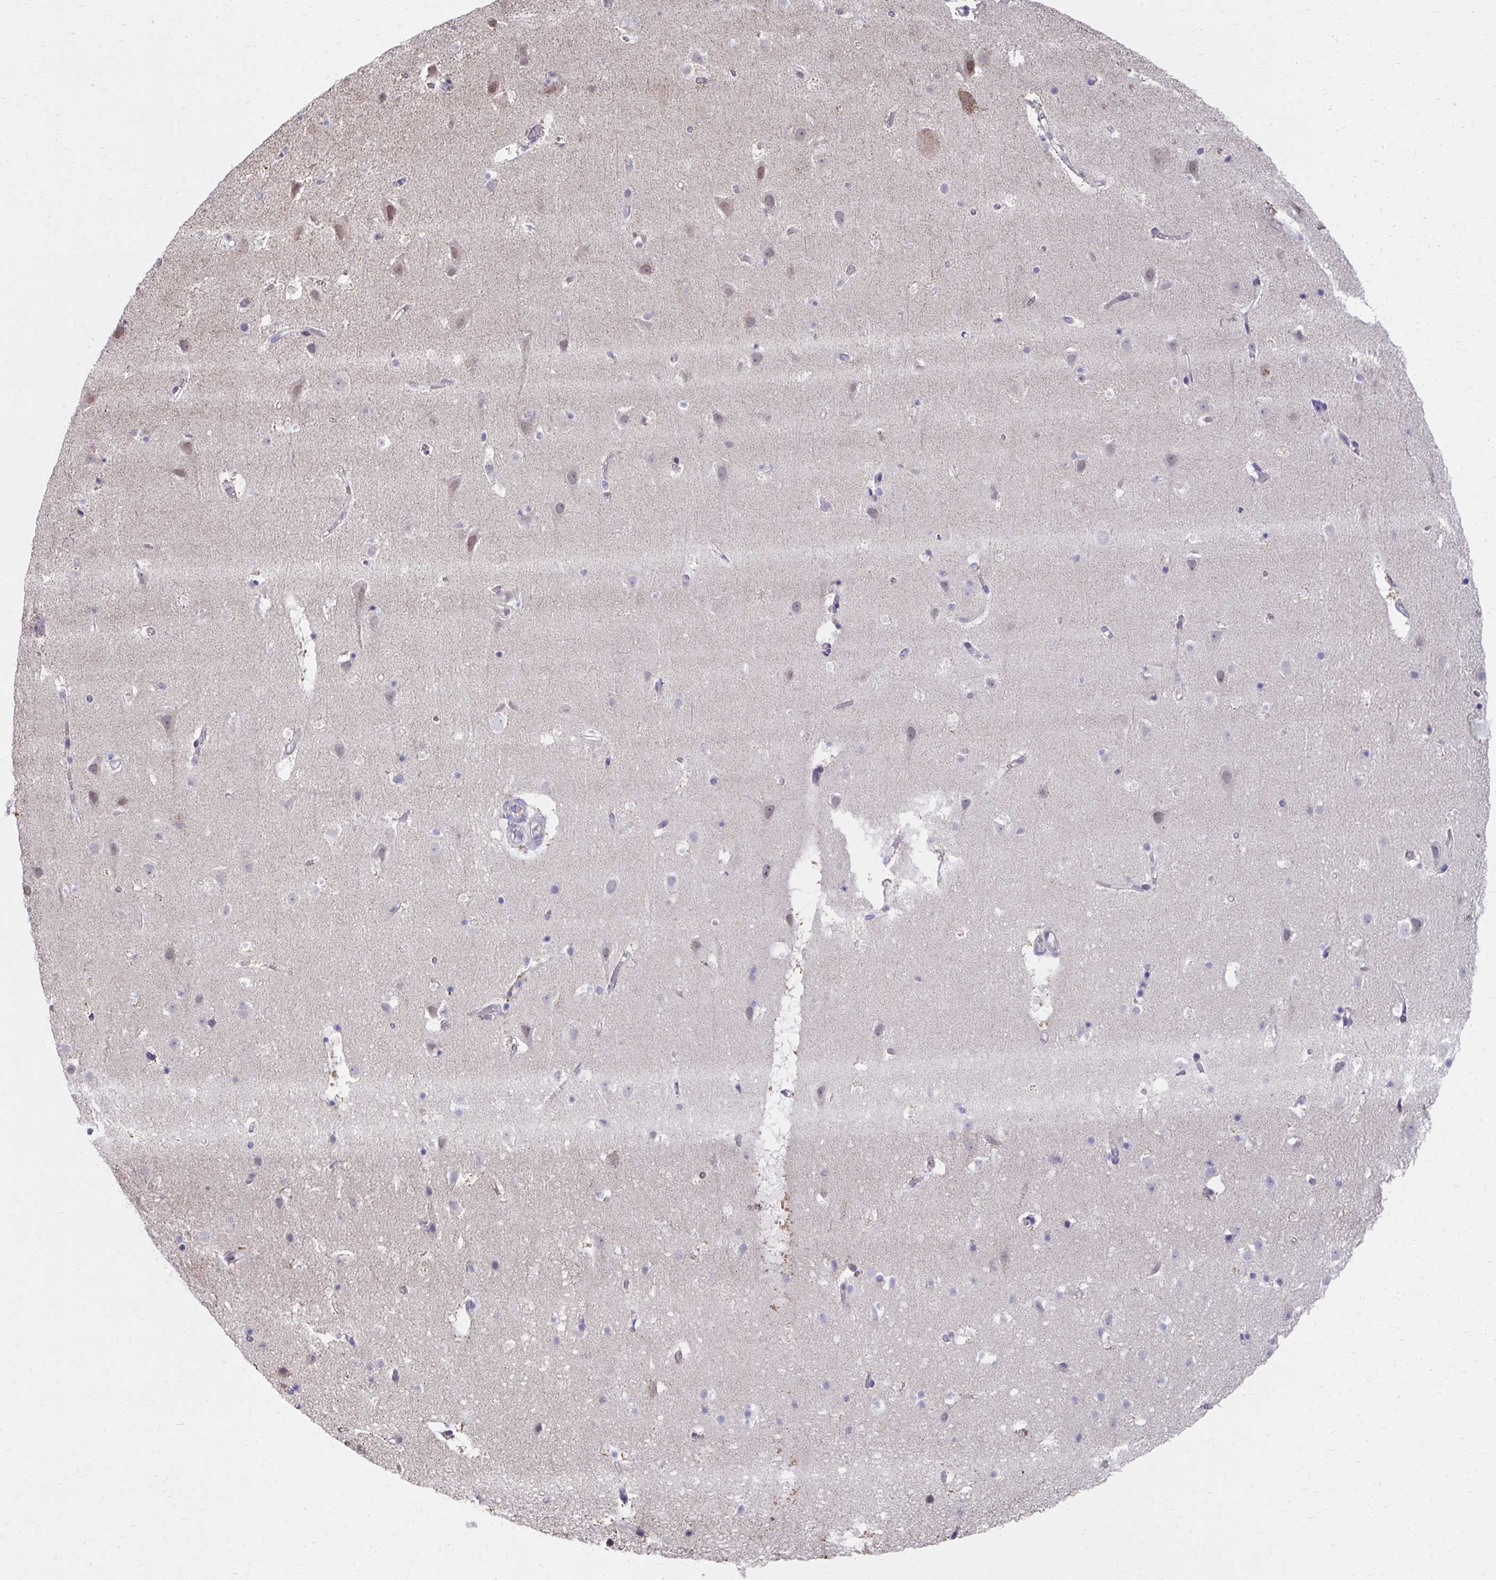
{"staining": {"intensity": "negative", "quantity": "none", "location": "none"}, "tissue": "cerebral cortex", "cell_type": "Endothelial cells", "image_type": "normal", "snomed": [{"axis": "morphology", "description": "Normal tissue, NOS"}, {"axis": "topography", "description": "Cerebral cortex"}], "caption": "This is an immunohistochemistry (IHC) image of benign cerebral cortex. There is no positivity in endothelial cells.", "gene": "ZNF778", "patient": {"sex": "female", "age": 42}}